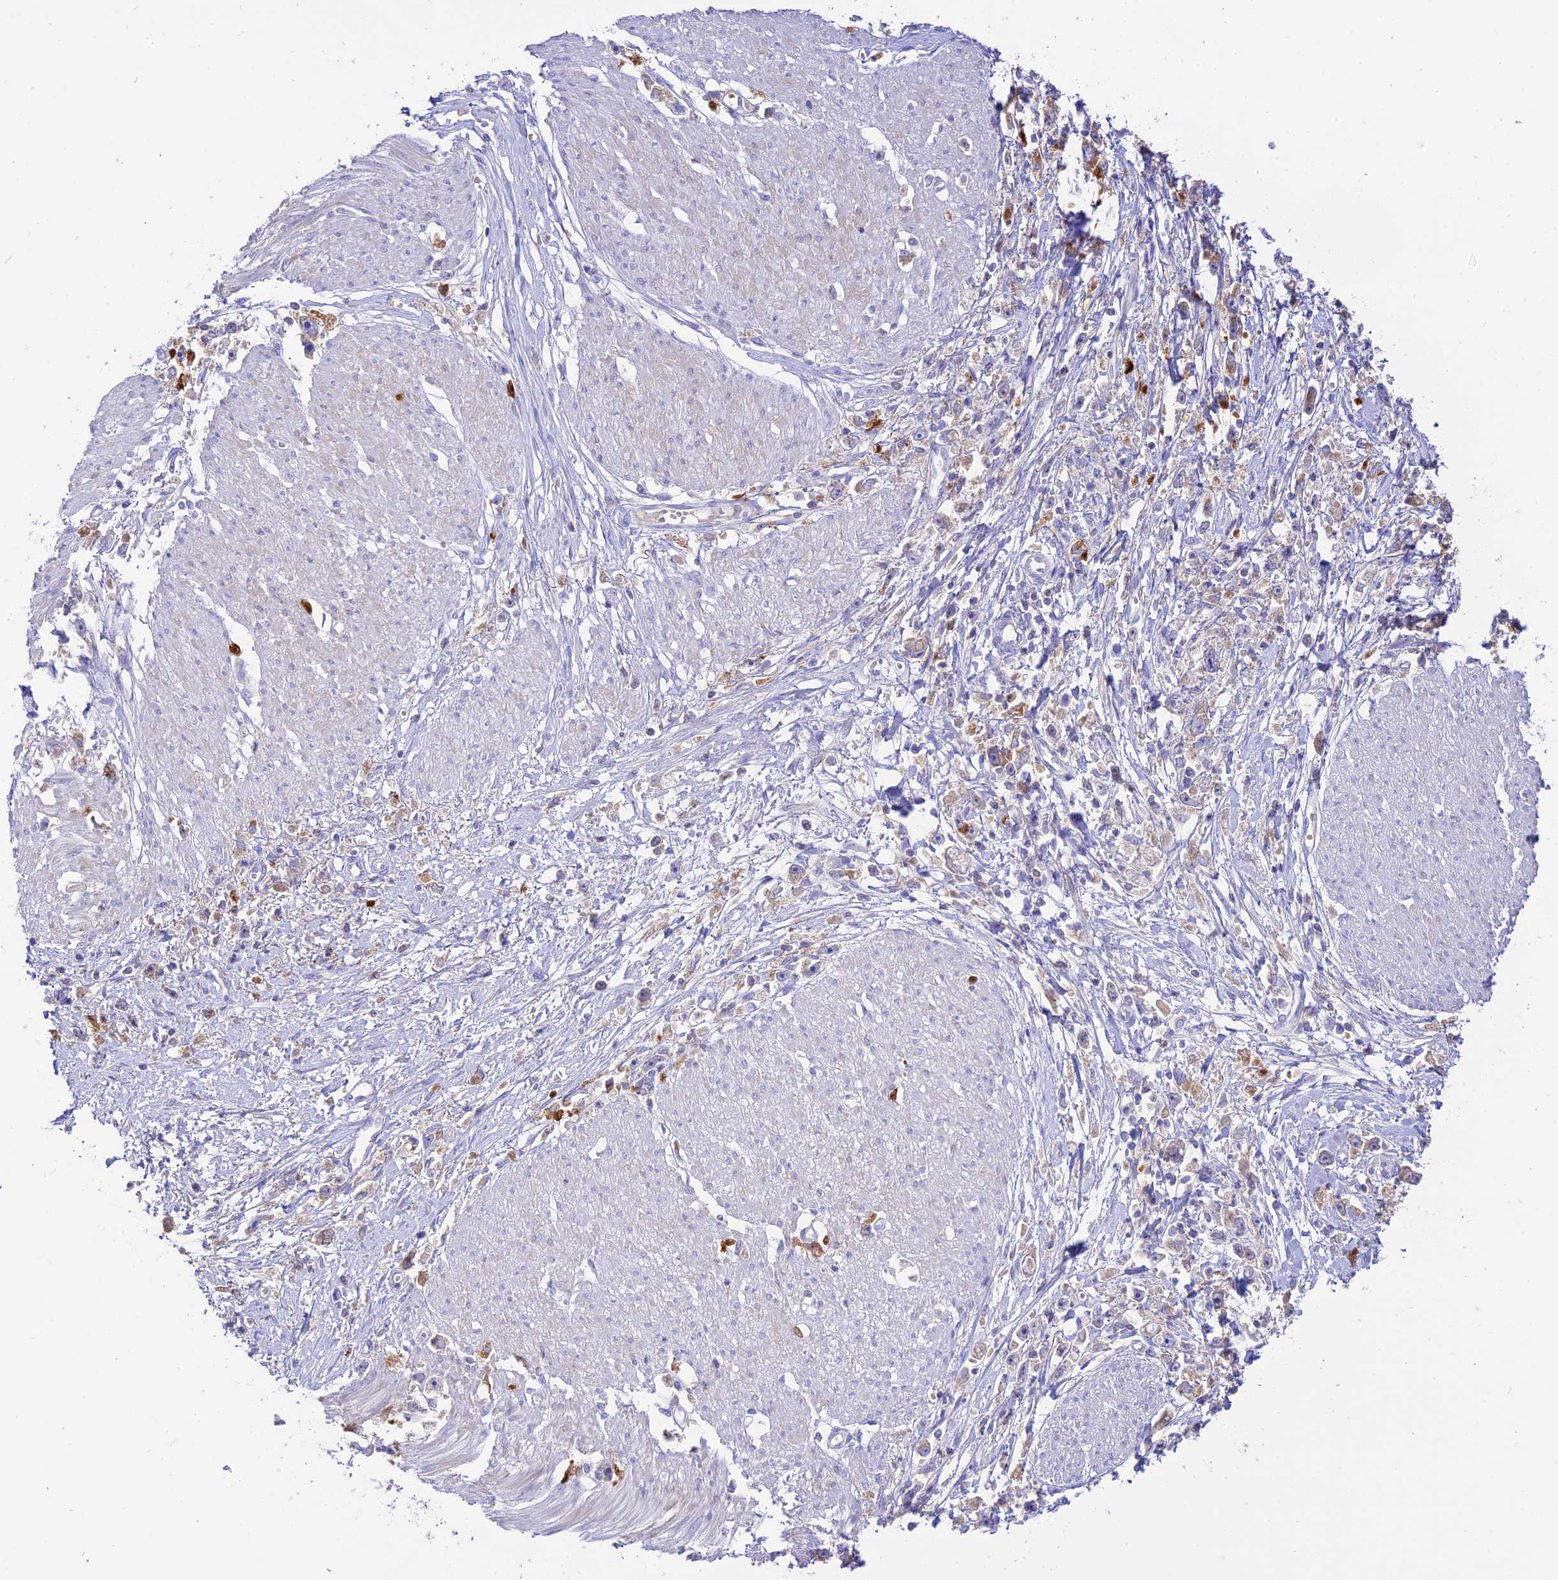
{"staining": {"intensity": "moderate", "quantity": "<25%", "location": "cytoplasmic/membranous"}, "tissue": "stomach cancer", "cell_type": "Tumor cells", "image_type": "cancer", "snomed": [{"axis": "morphology", "description": "Adenocarcinoma, NOS"}, {"axis": "topography", "description": "Stomach"}], "caption": "Immunohistochemistry (DAB (3,3'-diaminobenzidine)) staining of stomach adenocarcinoma displays moderate cytoplasmic/membranous protein positivity in approximately <25% of tumor cells.", "gene": "NLRP9", "patient": {"sex": "female", "age": 59}}